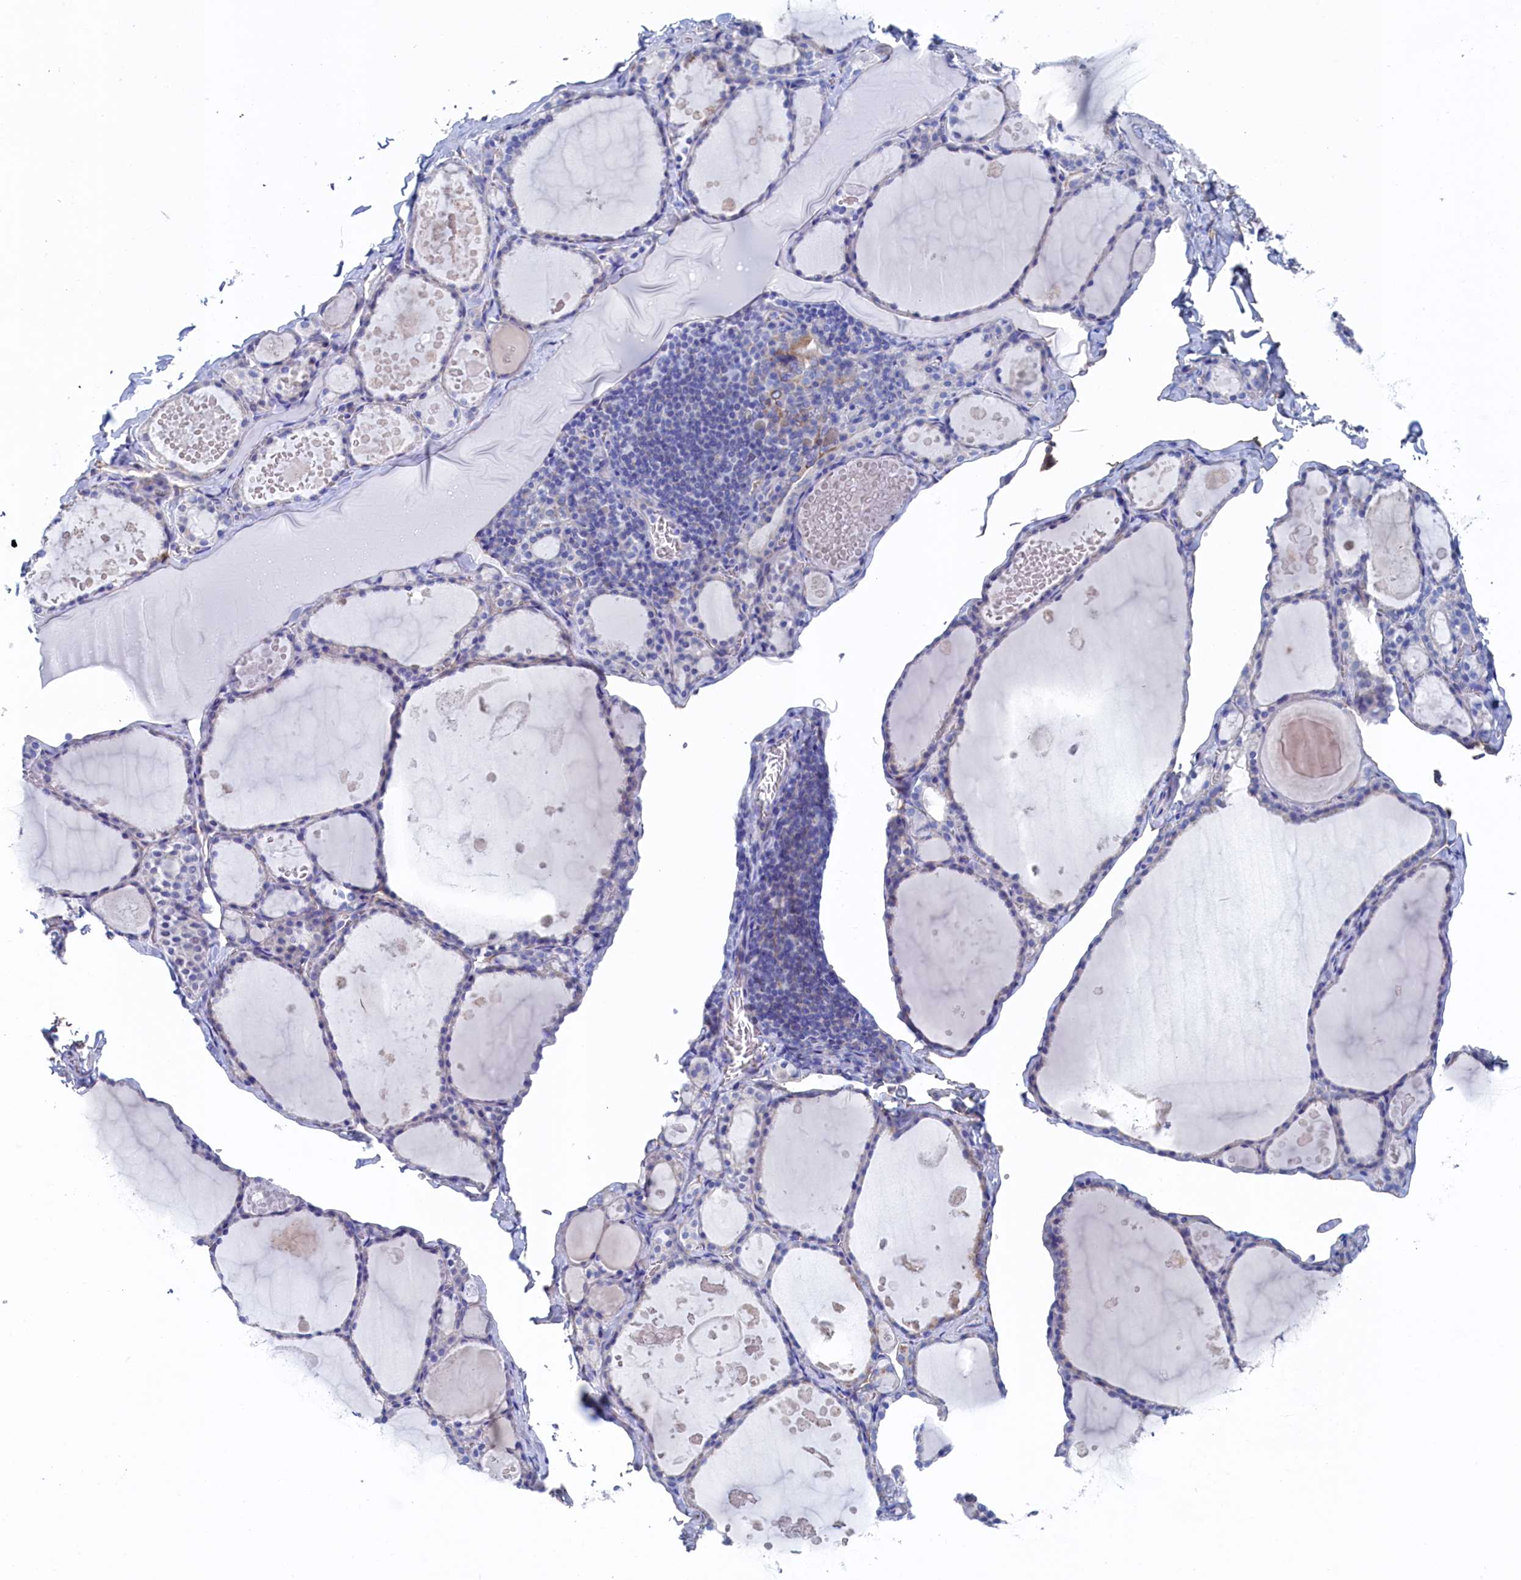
{"staining": {"intensity": "negative", "quantity": "none", "location": "none"}, "tissue": "thyroid gland", "cell_type": "Glandular cells", "image_type": "normal", "snomed": [{"axis": "morphology", "description": "Normal tissue, NOS"}, {"axis": "topography", "description": "Thyroid gland"}], "caption": "The immunohistochemistry histopathology image has no significant positivity in glandular cells of thyroid gland. The staining is performed using DAB (3,3'-diaminobenzidine) brown chromogen with nuclei counter-stained in using hematoxylin.", "gene": "TMOD2", "patient": {"sex": "male", "age": 56}}